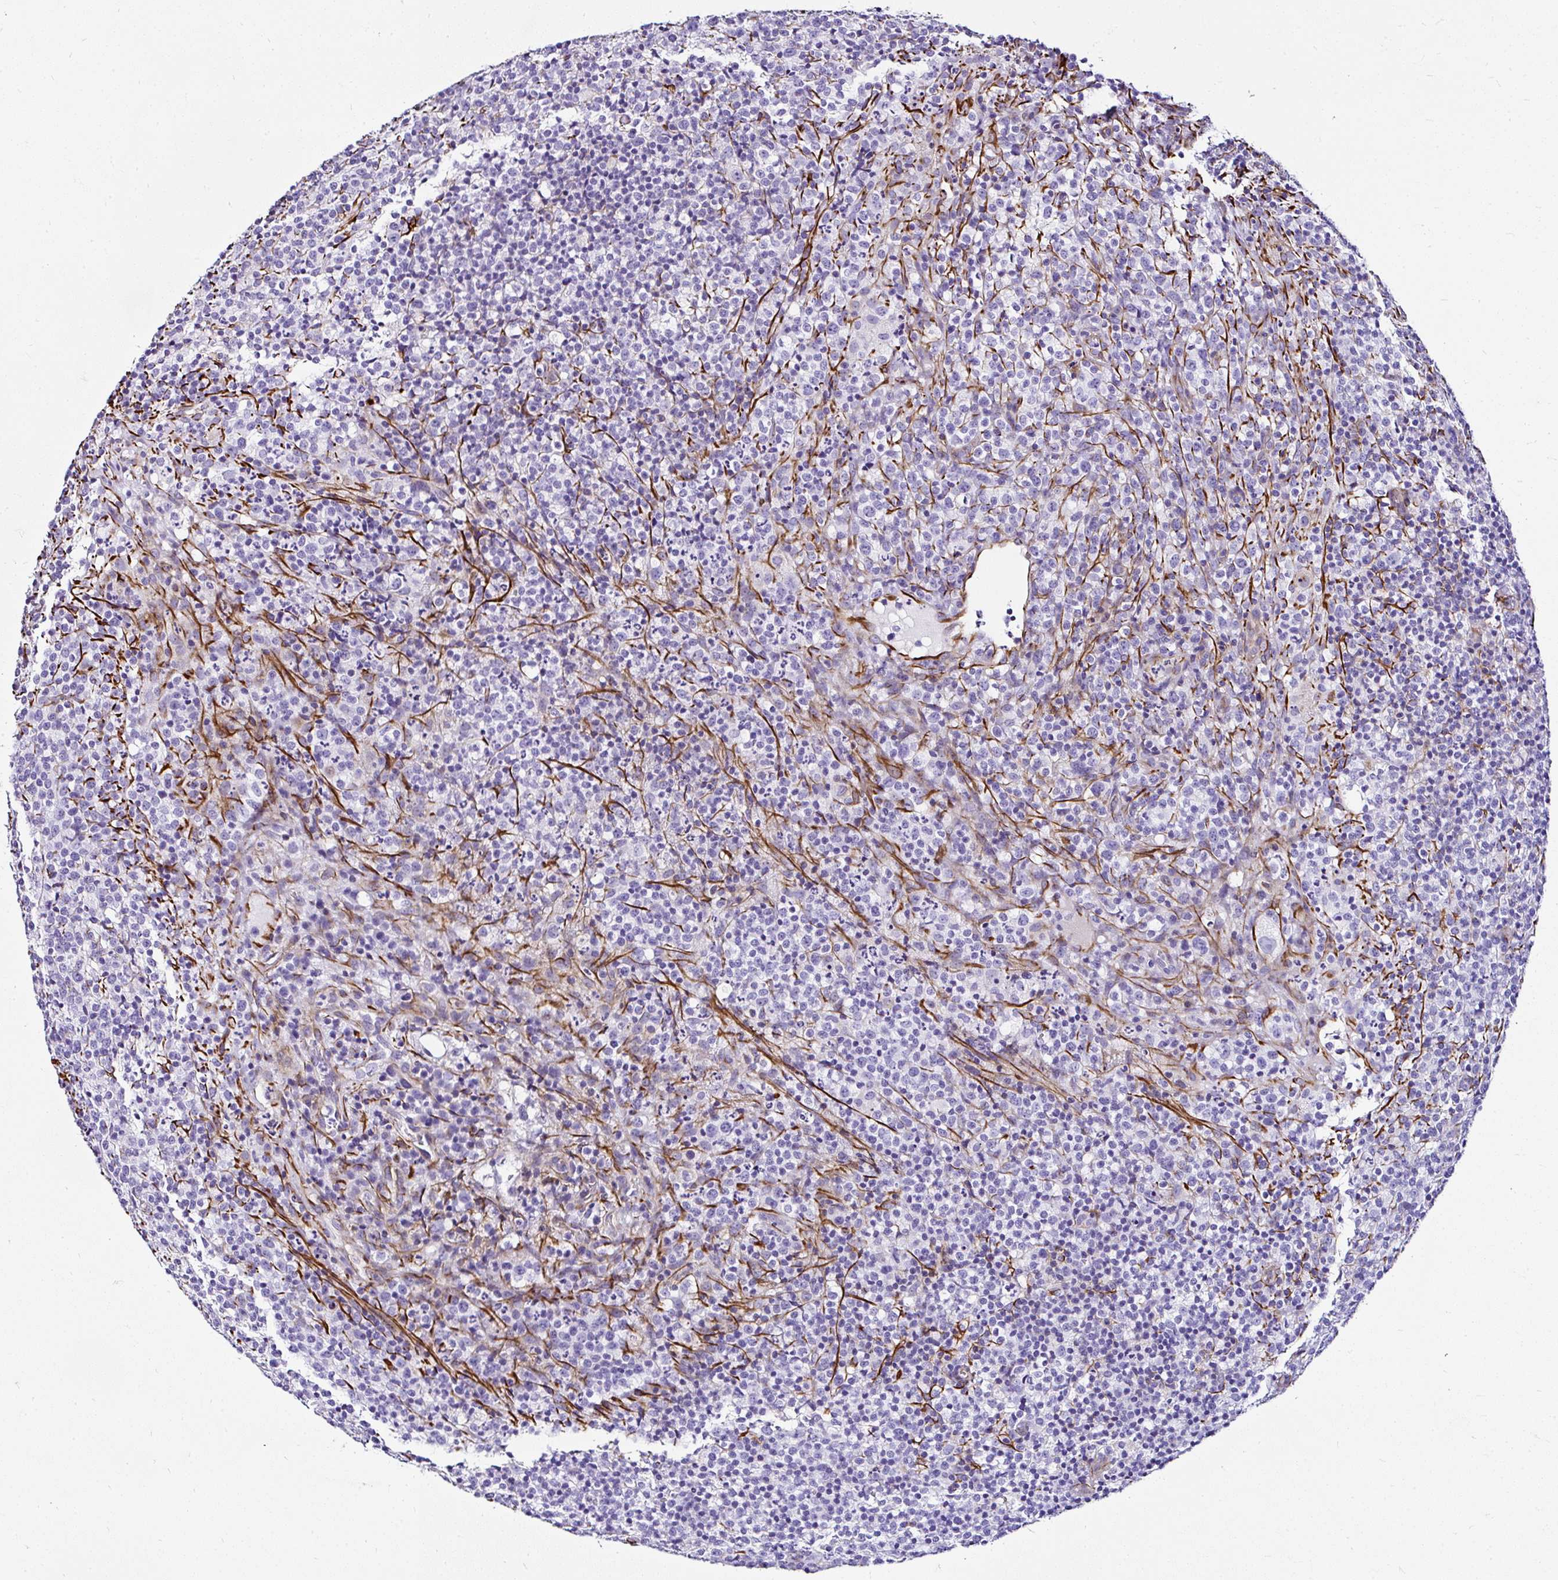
{"staining": {"intensity": "negative", "quantity": "none", "location": "none"}, "tissue": "lymphoma", "cell_type": "Tumor cells", "image_type": "cancer", "snomed": [{"axis": "morphology", "description": "Malignant lymphoma, non-Hodgkin's type, High grade"}, {"axis": "topography", "description": "Lymph node"}], "caption": "There is no significant staining in tumor cells of lymphoma.", "gene": "DEPDC5", "patient": {"sex": "male", "age": 54}}